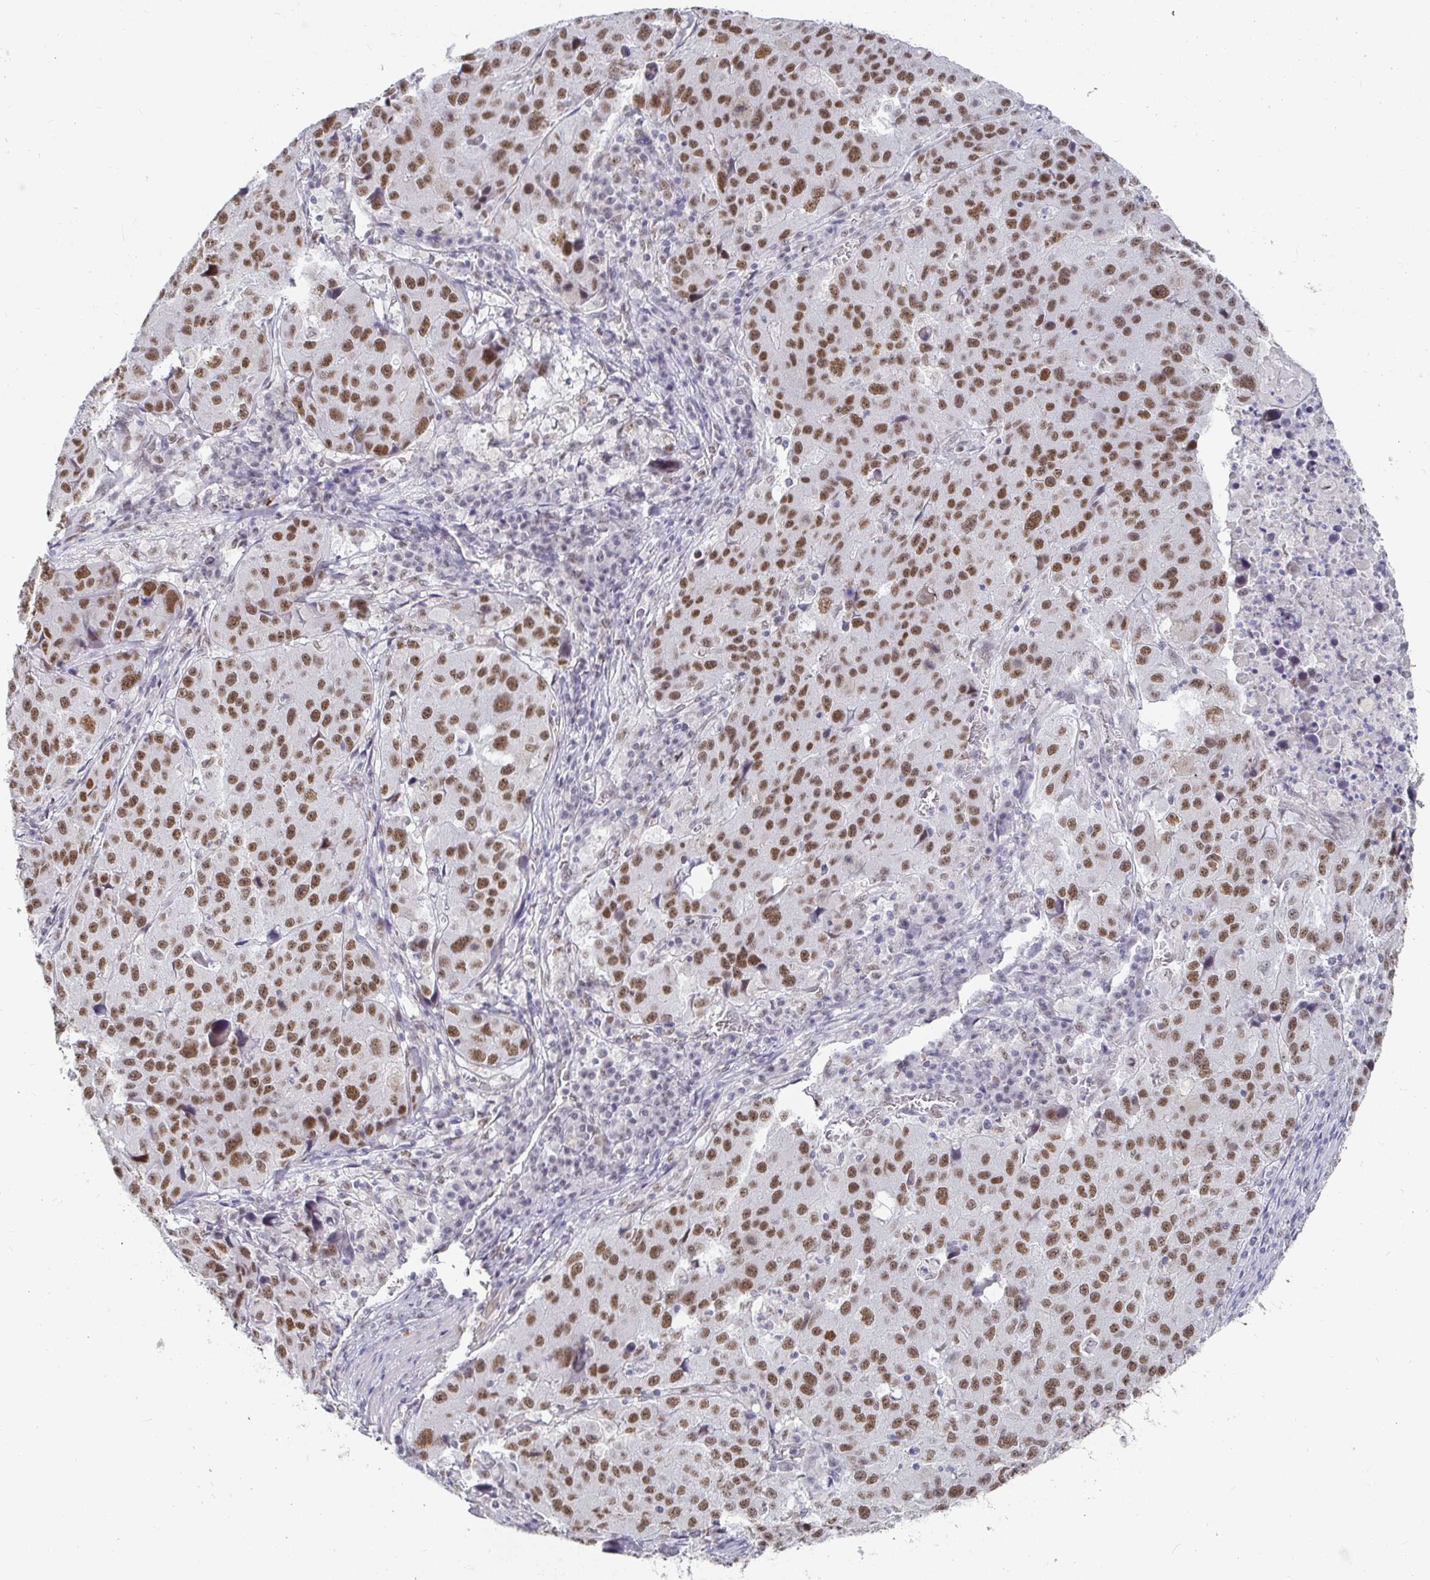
{"staining": {"intensity": "moderate", "quantity": ">75%", "location": "nuclear"}, "tissue": "stomach cancer", "cell_type": "Tumor cells", "image_type": "cancer", "snomed": [{"axis": "morphology", "description": "Adenocarcinoma, NOS"}, {"axis": "topography", "description": "Stomach"}], "caption": "A micrograph of human stomach cancer (adenocarcinoma) stained for a protein shows moderate nuclear brown staining in tumor cells.", "gene": "RCOR1", "patient": {"sex": "male", "age": 71}}